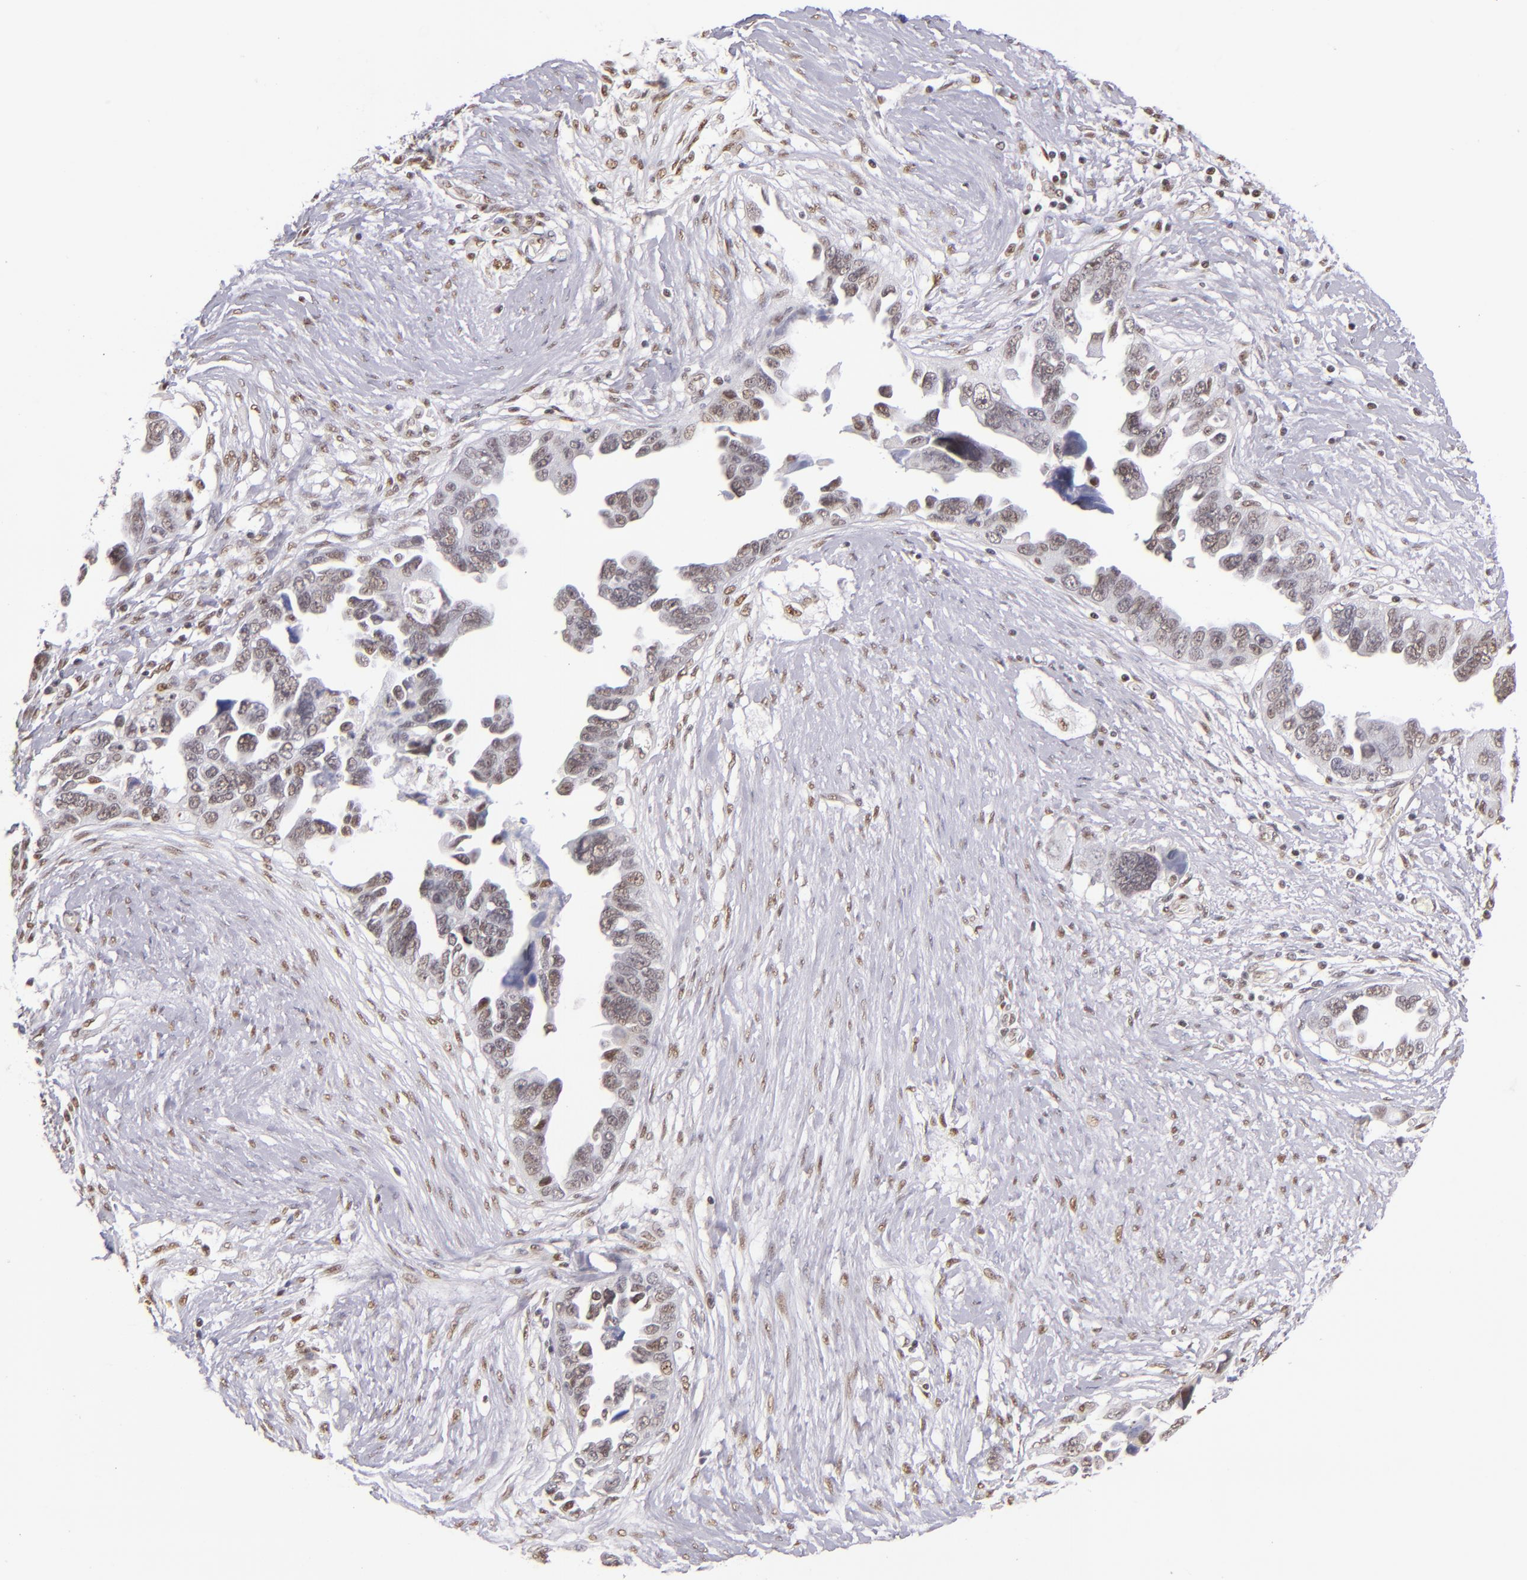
{"staining": {"intensity": "weak", "quantity": ">75%", "location": "nuclear"}, "tissue": "ovarian cancer", "cell_type": "Tumor cells", "image_type": "cancer", "snomed": [{"axis": "morphology", "description": "Cystadenocarcinoma, serous, NOS"}, {"axis": "topography", "description": "Ovary"}], "caption": "Weak nuclear positivity is present in about >75% of tumor cells in ovarian cancer.", "gene": "NCOR2", "patient": {"sex": "female", "age": 63}}